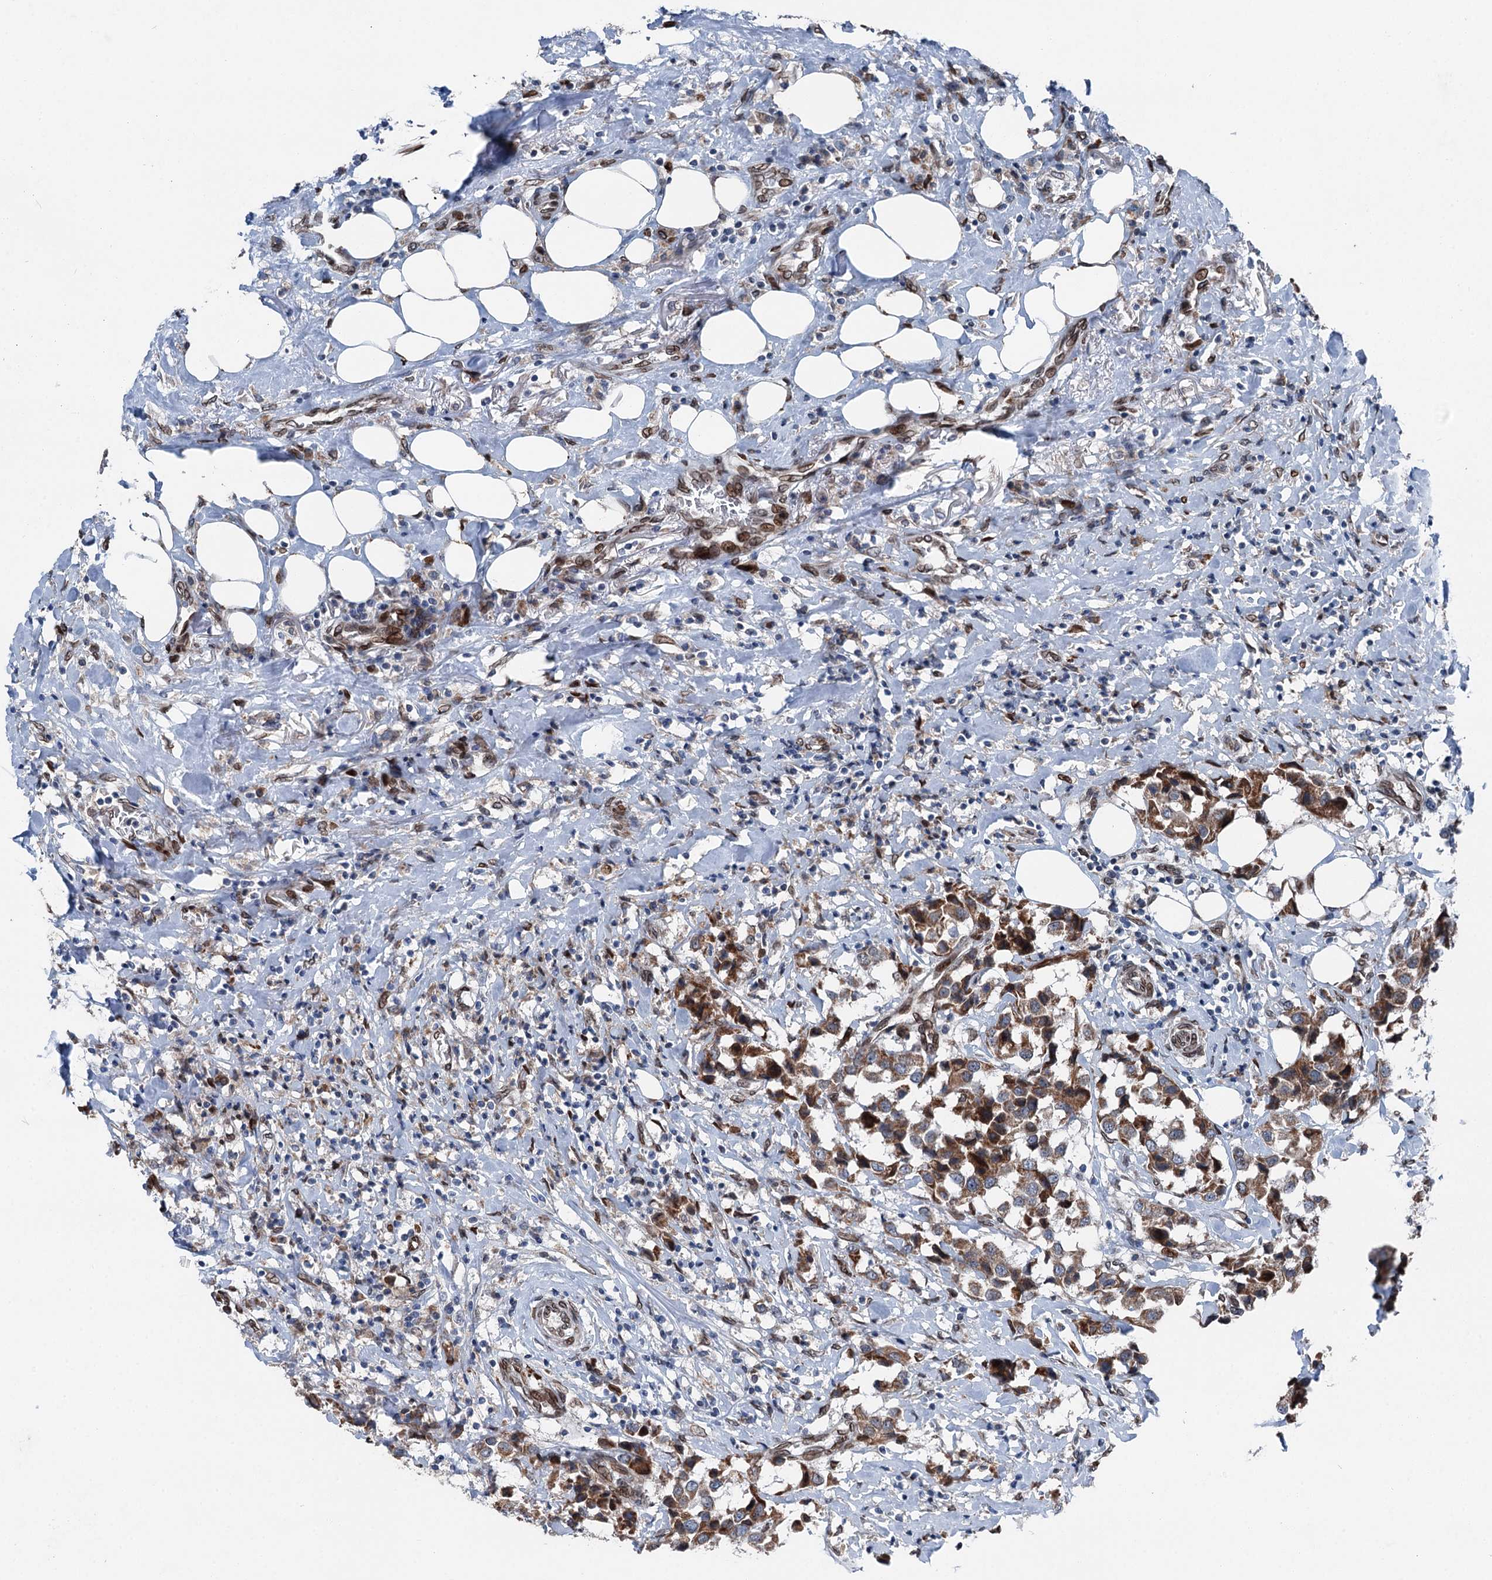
{"staining": {"intensity": "moderate", "quantity": ">75%", "location": "cytoplasmic/membranous"}, "tissue": "breast cancer", "cell_type": "Tumor cells", "image_type": "cancer", "snomed": [{"axis": "morphology", "description": "Duct carcinoma"}, {"axis": "topography", "description": "Breast"}], "caption": "Approximately >75% of tumor cells in breast cancer show moderate cytoplasmic/membranous protein positivity as visualized by brown immunohistochemical staining.", "gene": "MRPL14", "patient": {"sex": "female", "age": 80}}